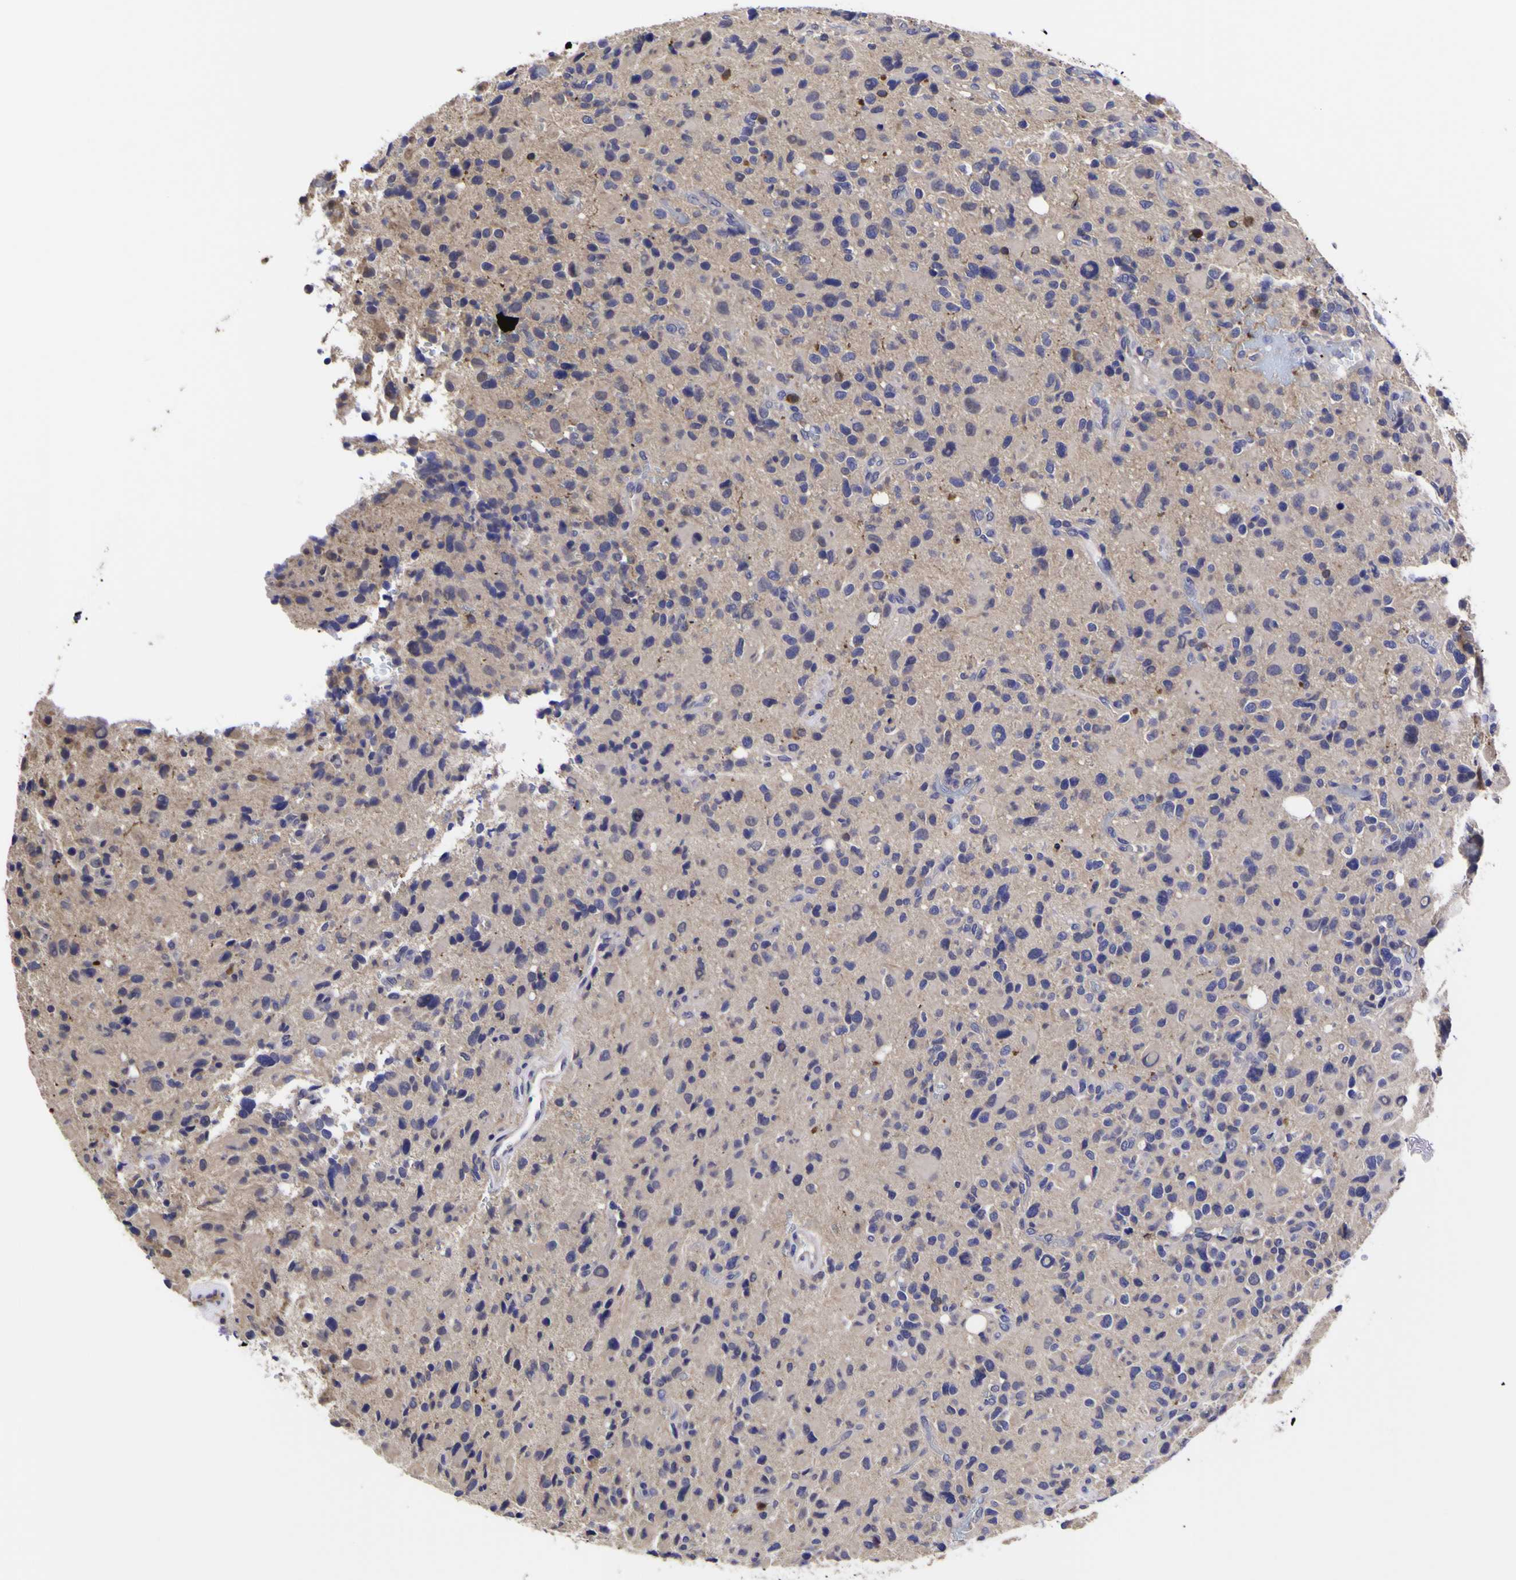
{"staining": {"intensity": "negative", "quantity": "none", "location": "none"}, "tissue": "glioma", "cell_type": "Tumor cells", "image_type": "cancer", "snomed": [{"axis": "morphology", "description": "Glioma, malignant, High grade"}, {"axis": "topography", "description": "Brain"}], "caption": "A histopathology image of glioma stained for a protein demonstrates no brown staining in tumor cells.", "gene": "MAPK14", "patient": {"sex": "male", "age": 48}}